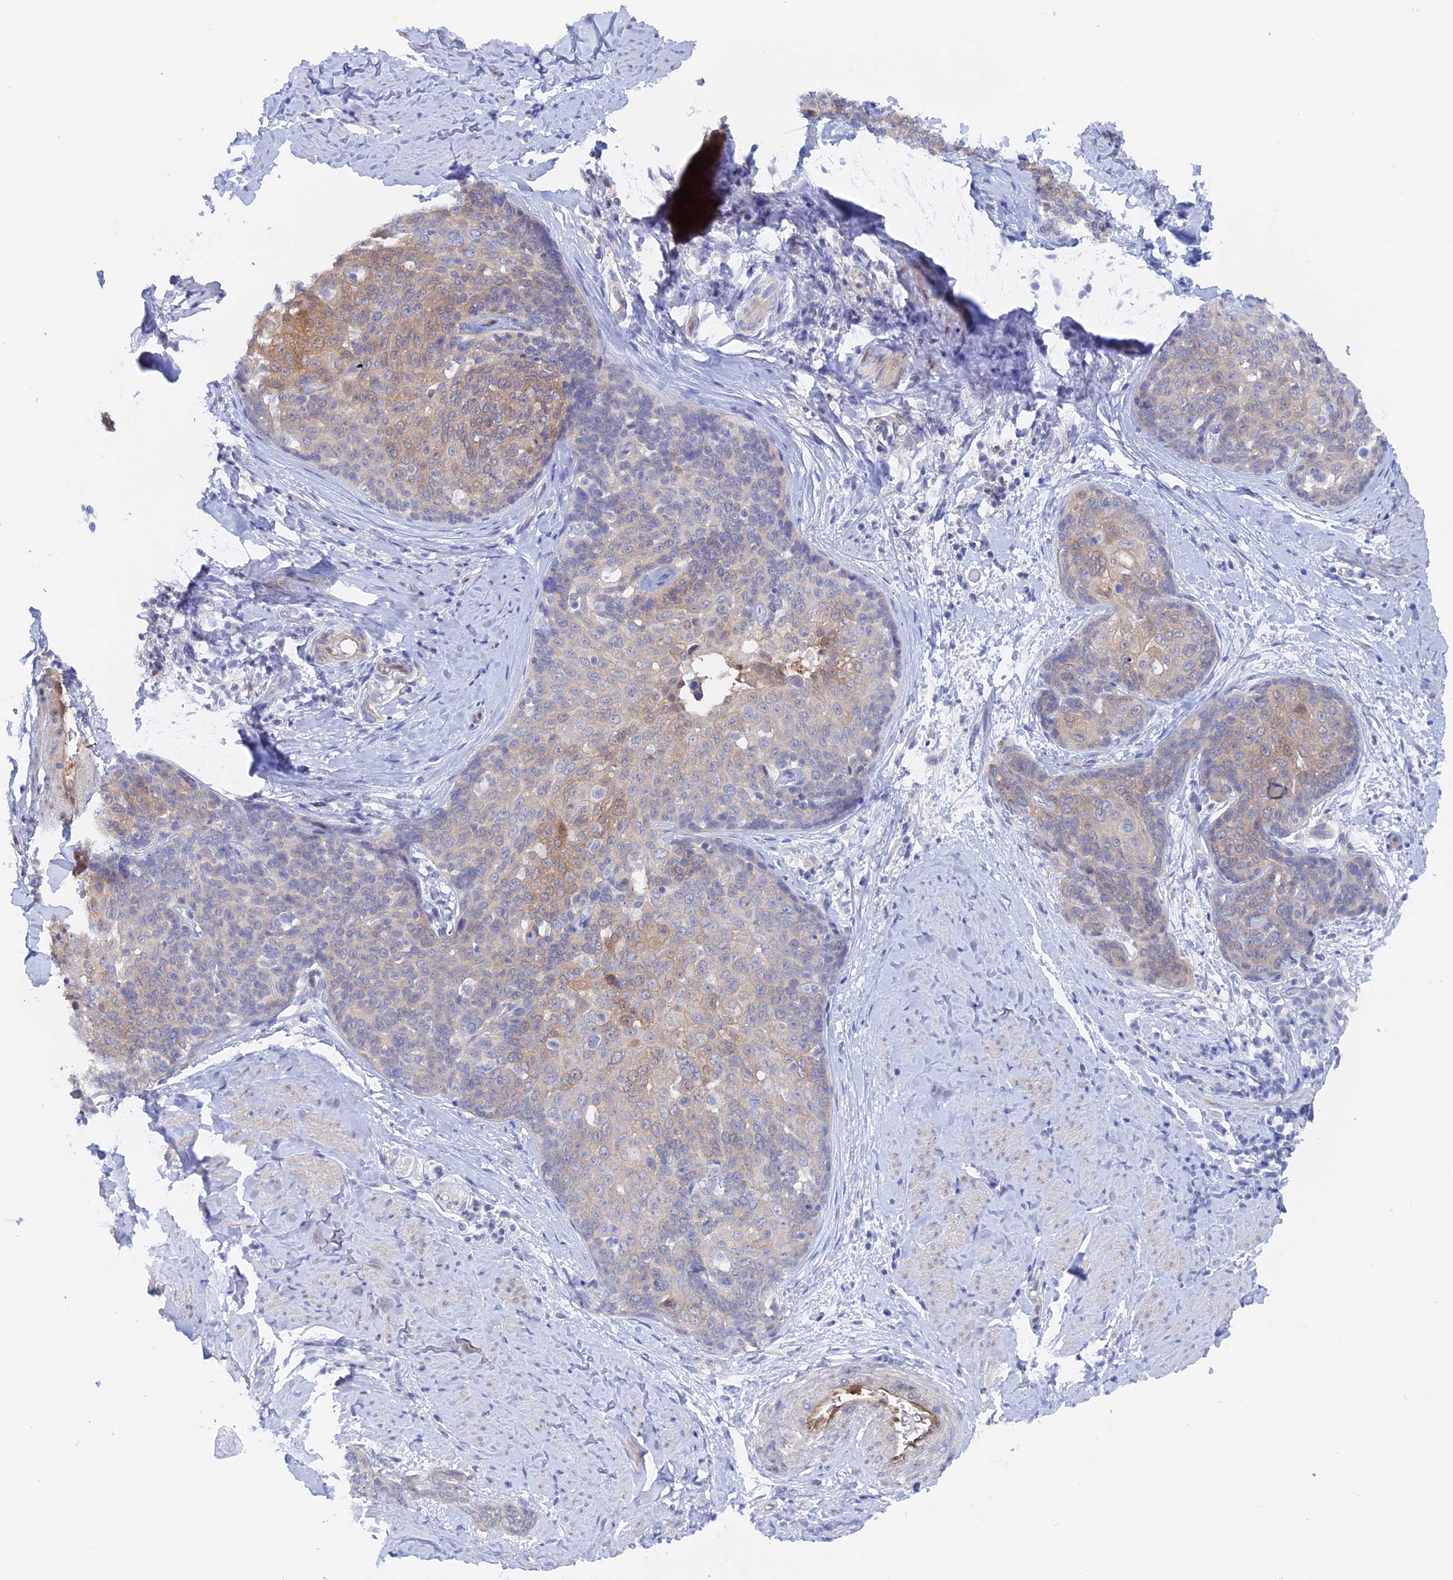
{"staining": {"intensity": "moderate", "quantity": "25%-75%", "location": "cytoplasmic/membranous,nuclear"}, "tissue": "cervical cancer", "cell_type": "Tumor cells", "image_type": "cancer", "snomed": [{"axis": "morphology", "description": "Squamous cell carcinoma, NOS"}, {"axis": "topography", "description": "Cervix"}], "caption": "Protein expression analysis of squamous cell carcinoma (cervical) shows moderate cytoplasmic/membranous and nuclear staining in approximately 25%-75% of tumor cells.", "gene": "DACT3", "patient": {"sex": "female", "age": 50}}